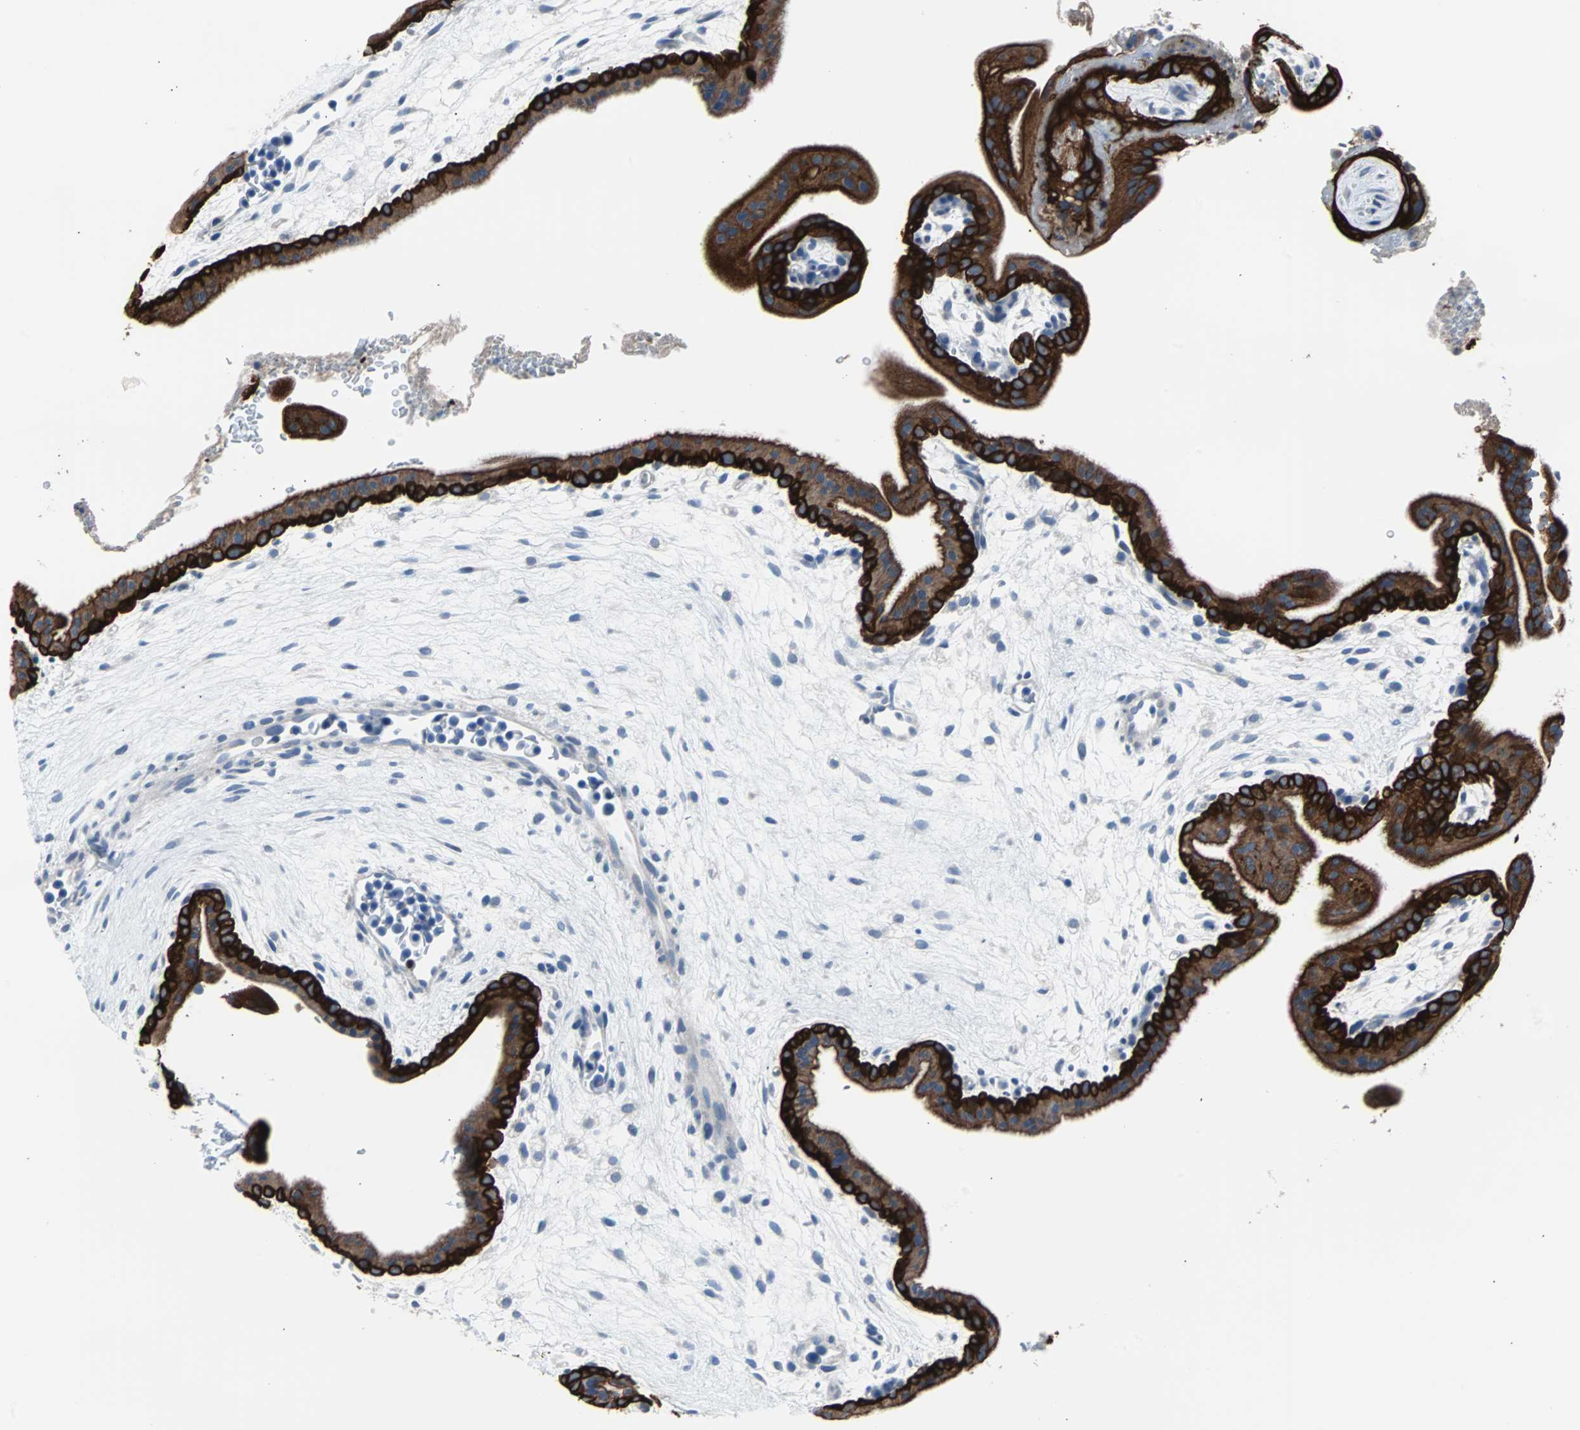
{"staining": {"intensity": "strong", "quantity": ">75%", "location": "cytoplasmic/membranous"}, "tissue": "placenta", "cell_type": "Trophoblastic cells", "image_type": "normal", "snomed": [{"axis": "morphology", "description": "Normal tissue, NOS"}, {"axis": "topography", "description": "Placenta"}], "caption": "Protein expression analysis of normal placenta displays strong cytoplasmic/membranous positivity in approximately >75% of trophoblastic cells. The staining was performed using DAB (3,3'-diaminobenzidine) to visualize the protein expression in brown, while the nuclei were stained in blue with hematoxylin (Magnification: 20x).", "gene": "KRT7", "patient": {"sex": "female", "age": 35}}